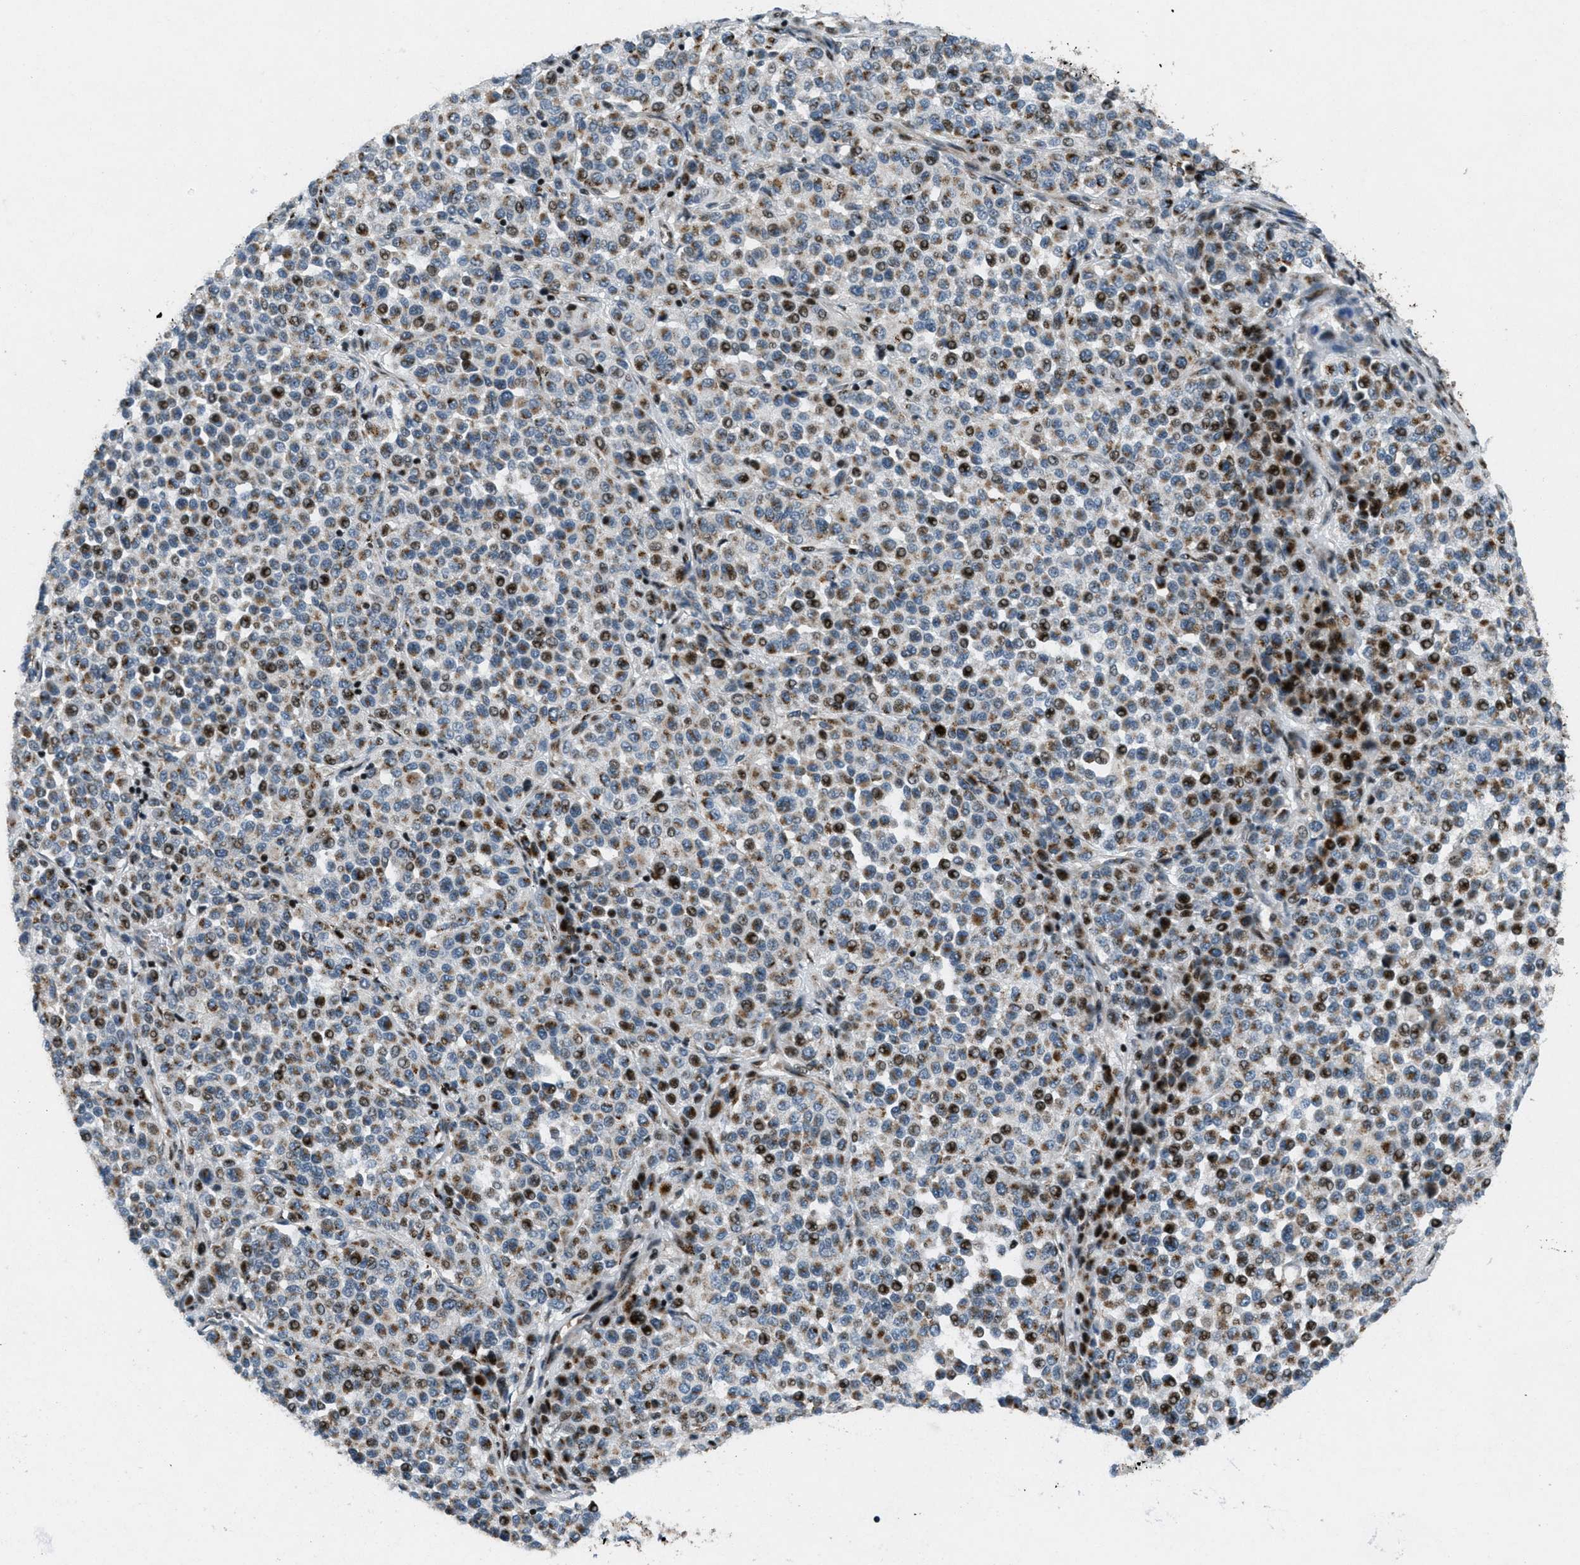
{"staining": {"intensity": "strong", "quantity": "25%-75%", "location": "cytoplasmic/membranous,nuclear"}, "tissue": "melanoma", "cell_type": "Tumor cells", "image_type": "cancer", "snomed": [{"axis": "morphology", "description": "Malignant melanoma, Metastatic site"}, {"axis": "topography", "description": "Pancreas"}], "caption": "Brown immunohistochemical staining in malignant melanoma (metastatic site) displays strong cytoplasmic/membranous and nuclear expression in about 25%-75% of tumor cells.", "gene": "GPC6", "patient": {"sex": "female", "age": 30}}